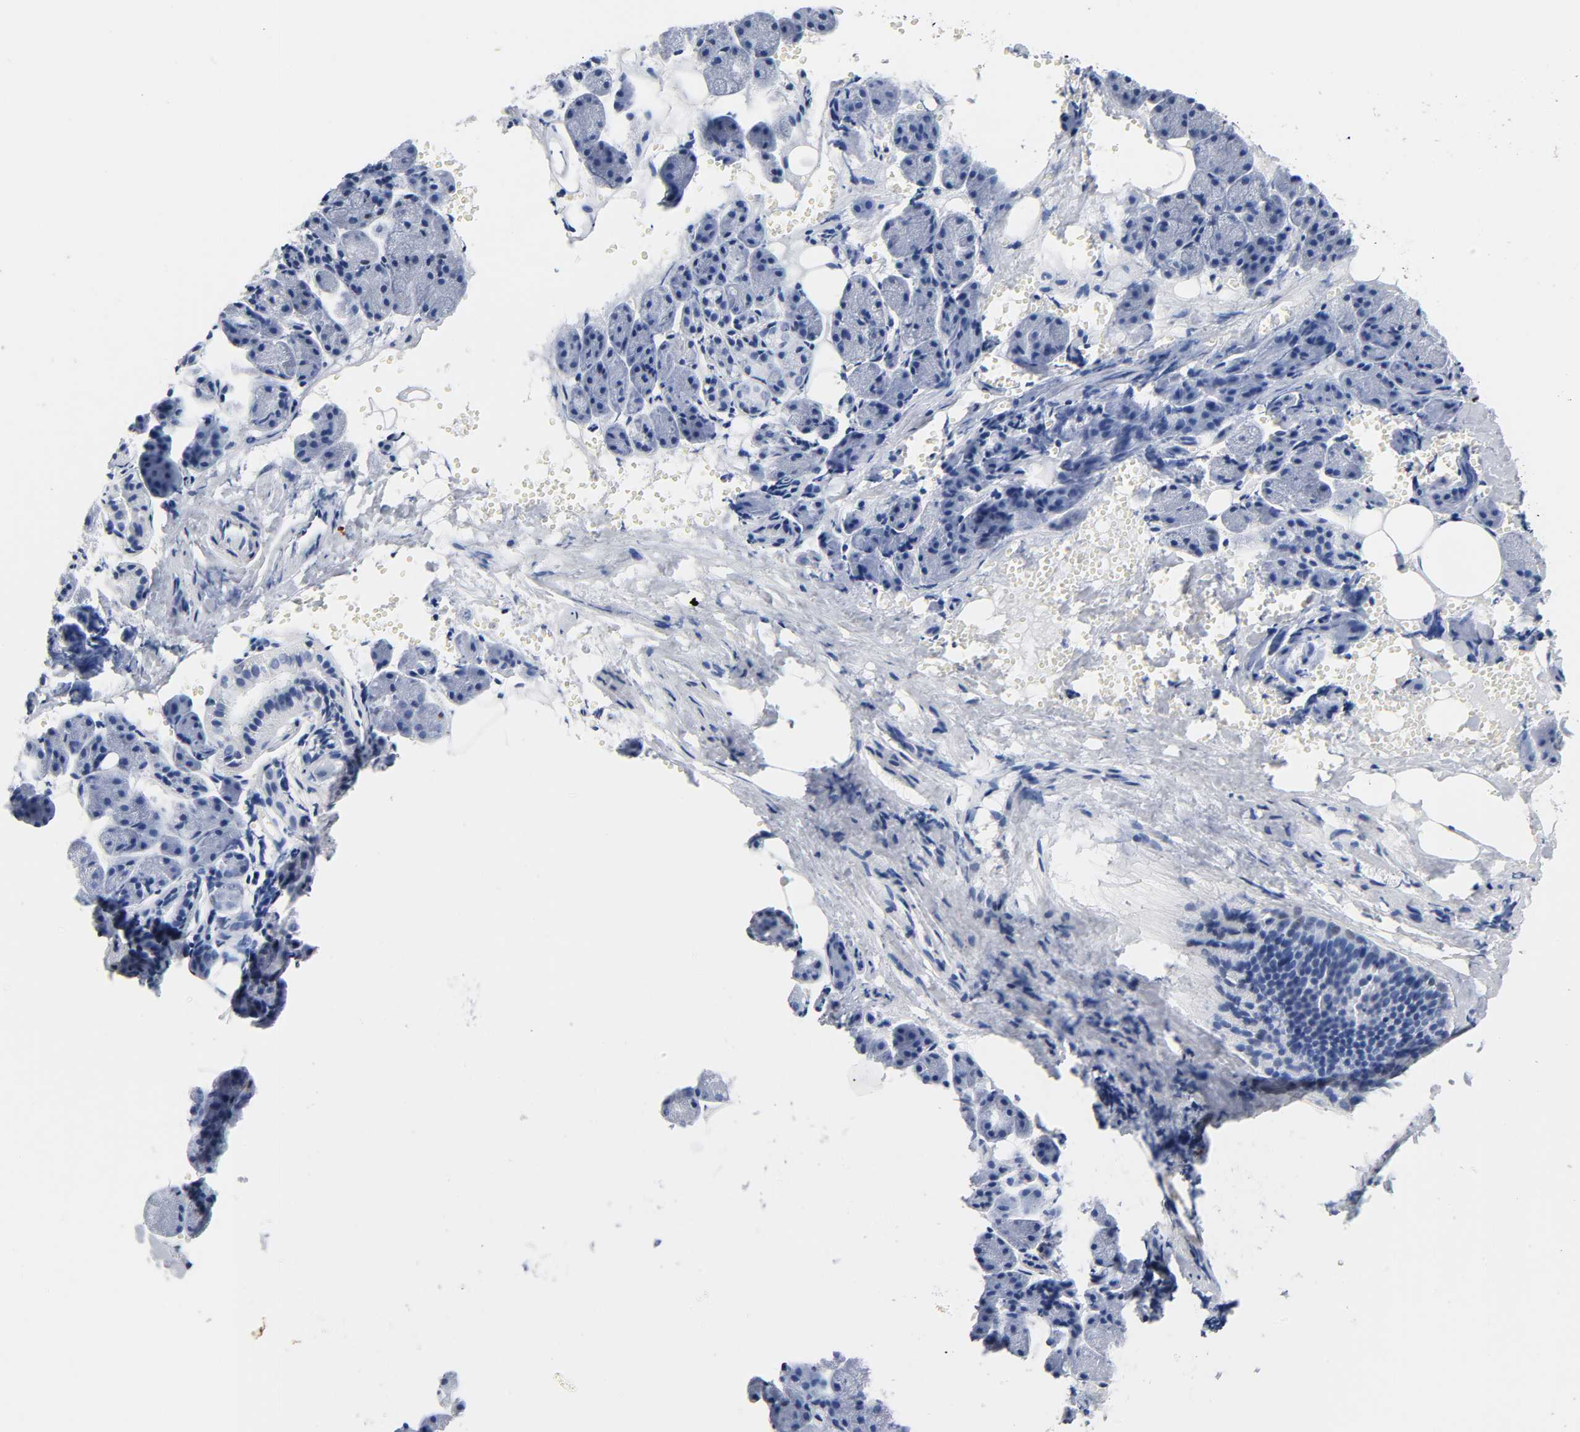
{"staining": {"intensity": "negative", "quantity": "none", "location": "none"}, "tissue": "salivary gland", "cell_type": "Glandular cells", "image_type": "normal", "snomed": [{"axis": "morphology", "description": "Normal tissue, NOS"}, {"axis": "morphology", "description": "Adenoma, NOS"}, {"axis": "topography", "description": "Salivary gland"}], "caption": "High magnification brightfield microscopy of unremarkable salivary gland stained with DAB (brown) and counterstained with hematoxylin (blue): glandular cells show no significant positivity. Brightfield microscopy of IHC stained with DAB (brown) and hematoxylin (blue), captured at high magnification.", "gene": "NAB2", "patient": {"sex": "female", "age": 32}}